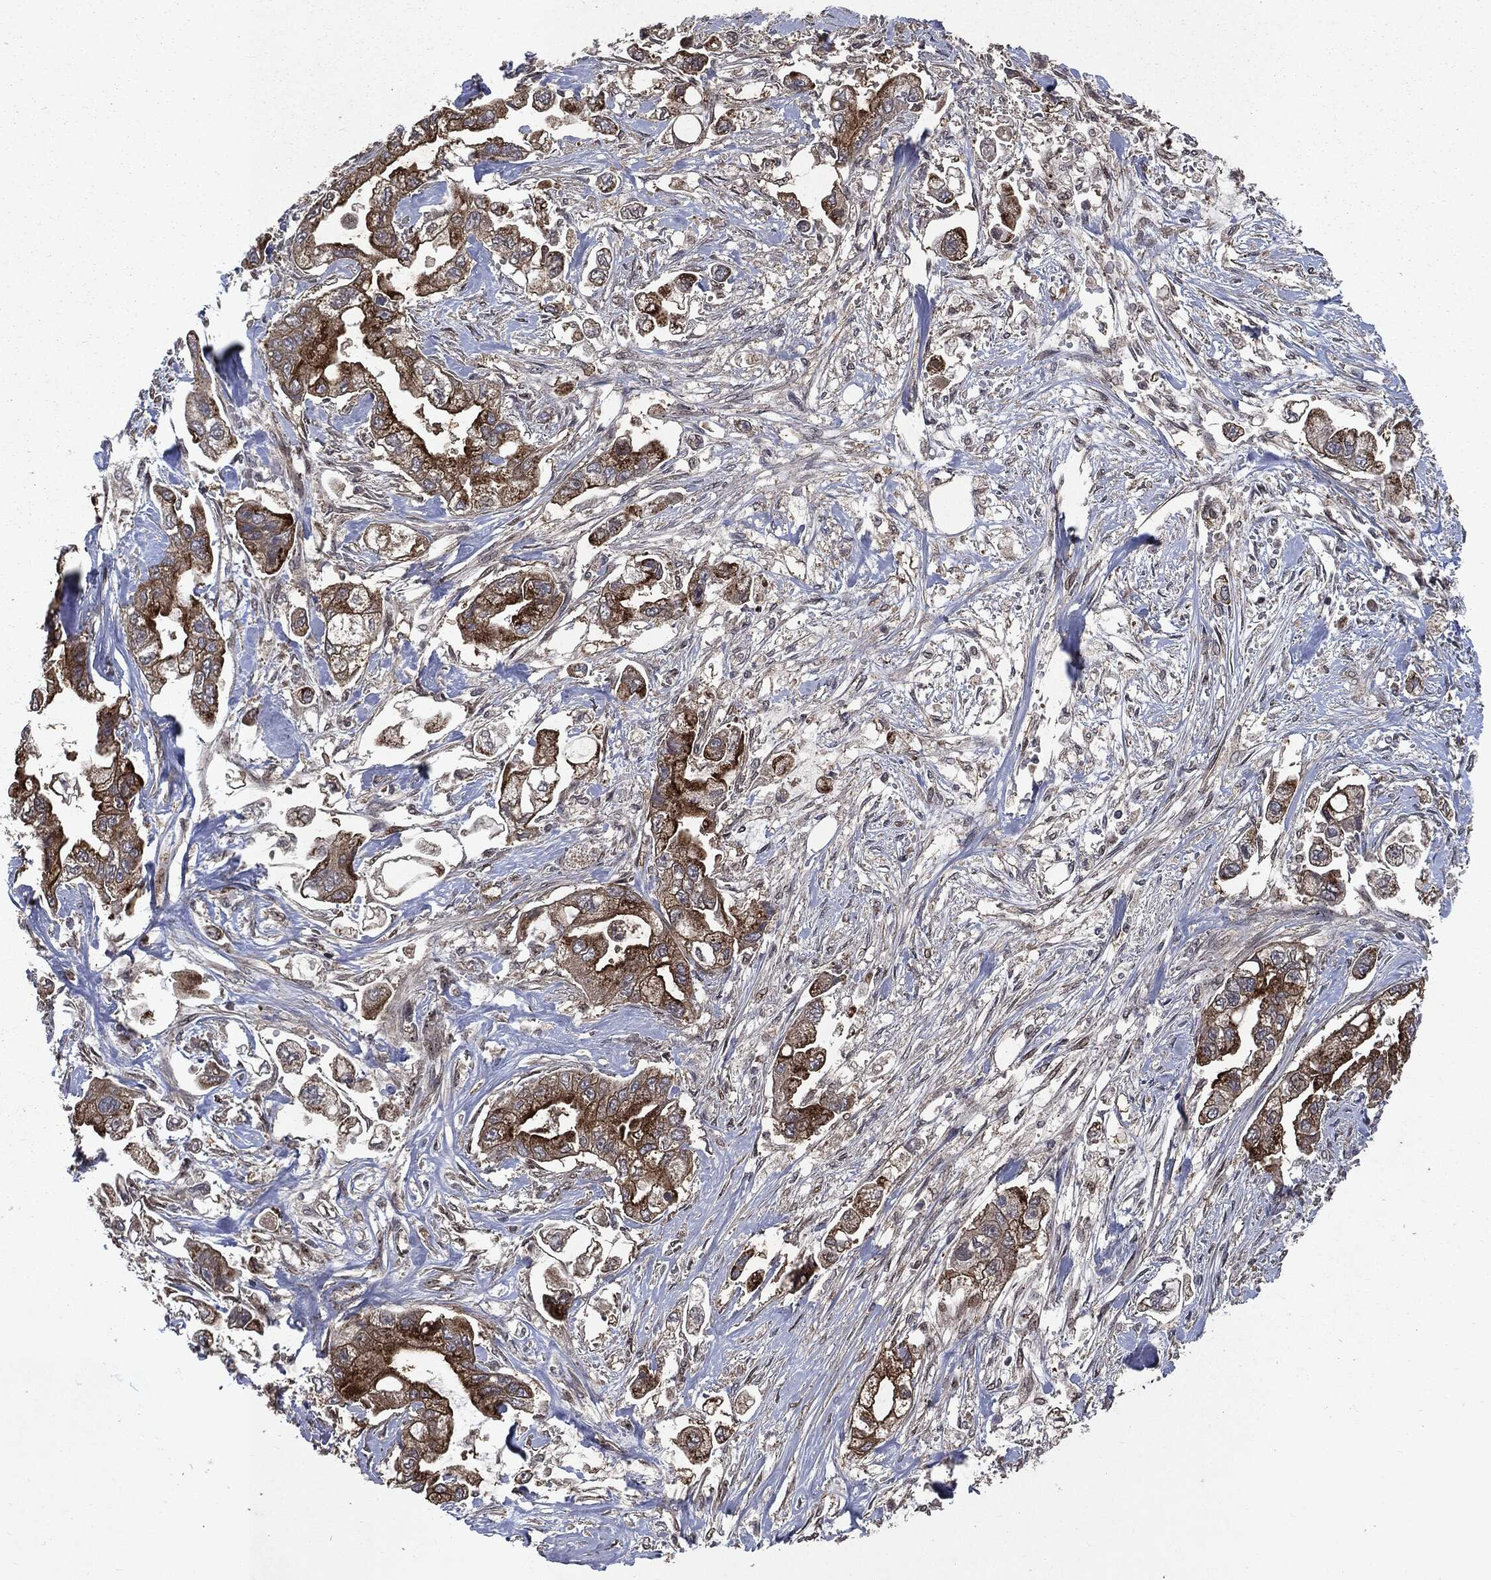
{"staining": {"intensity": "strong", "quantity": ">75%", "location": "cytoplasmic/membranous"}, "tissue": "stomach cancer", "cell_type": "Tumor cells", "image_type": "cancer", "snomed": [{"axis": "morphology", "description": "Adenocarcinoma, NOS"}, {"axis": "topography", "description": "Stomach"}], "caption": "Protein staining reveals strong cytoplasmic/membranous positivity in about >75% of tumor cells in stomach cancer (adenocarcinoma).", "gene": "PLPPR2", "patient": {"sex": "male", "age": 62}}